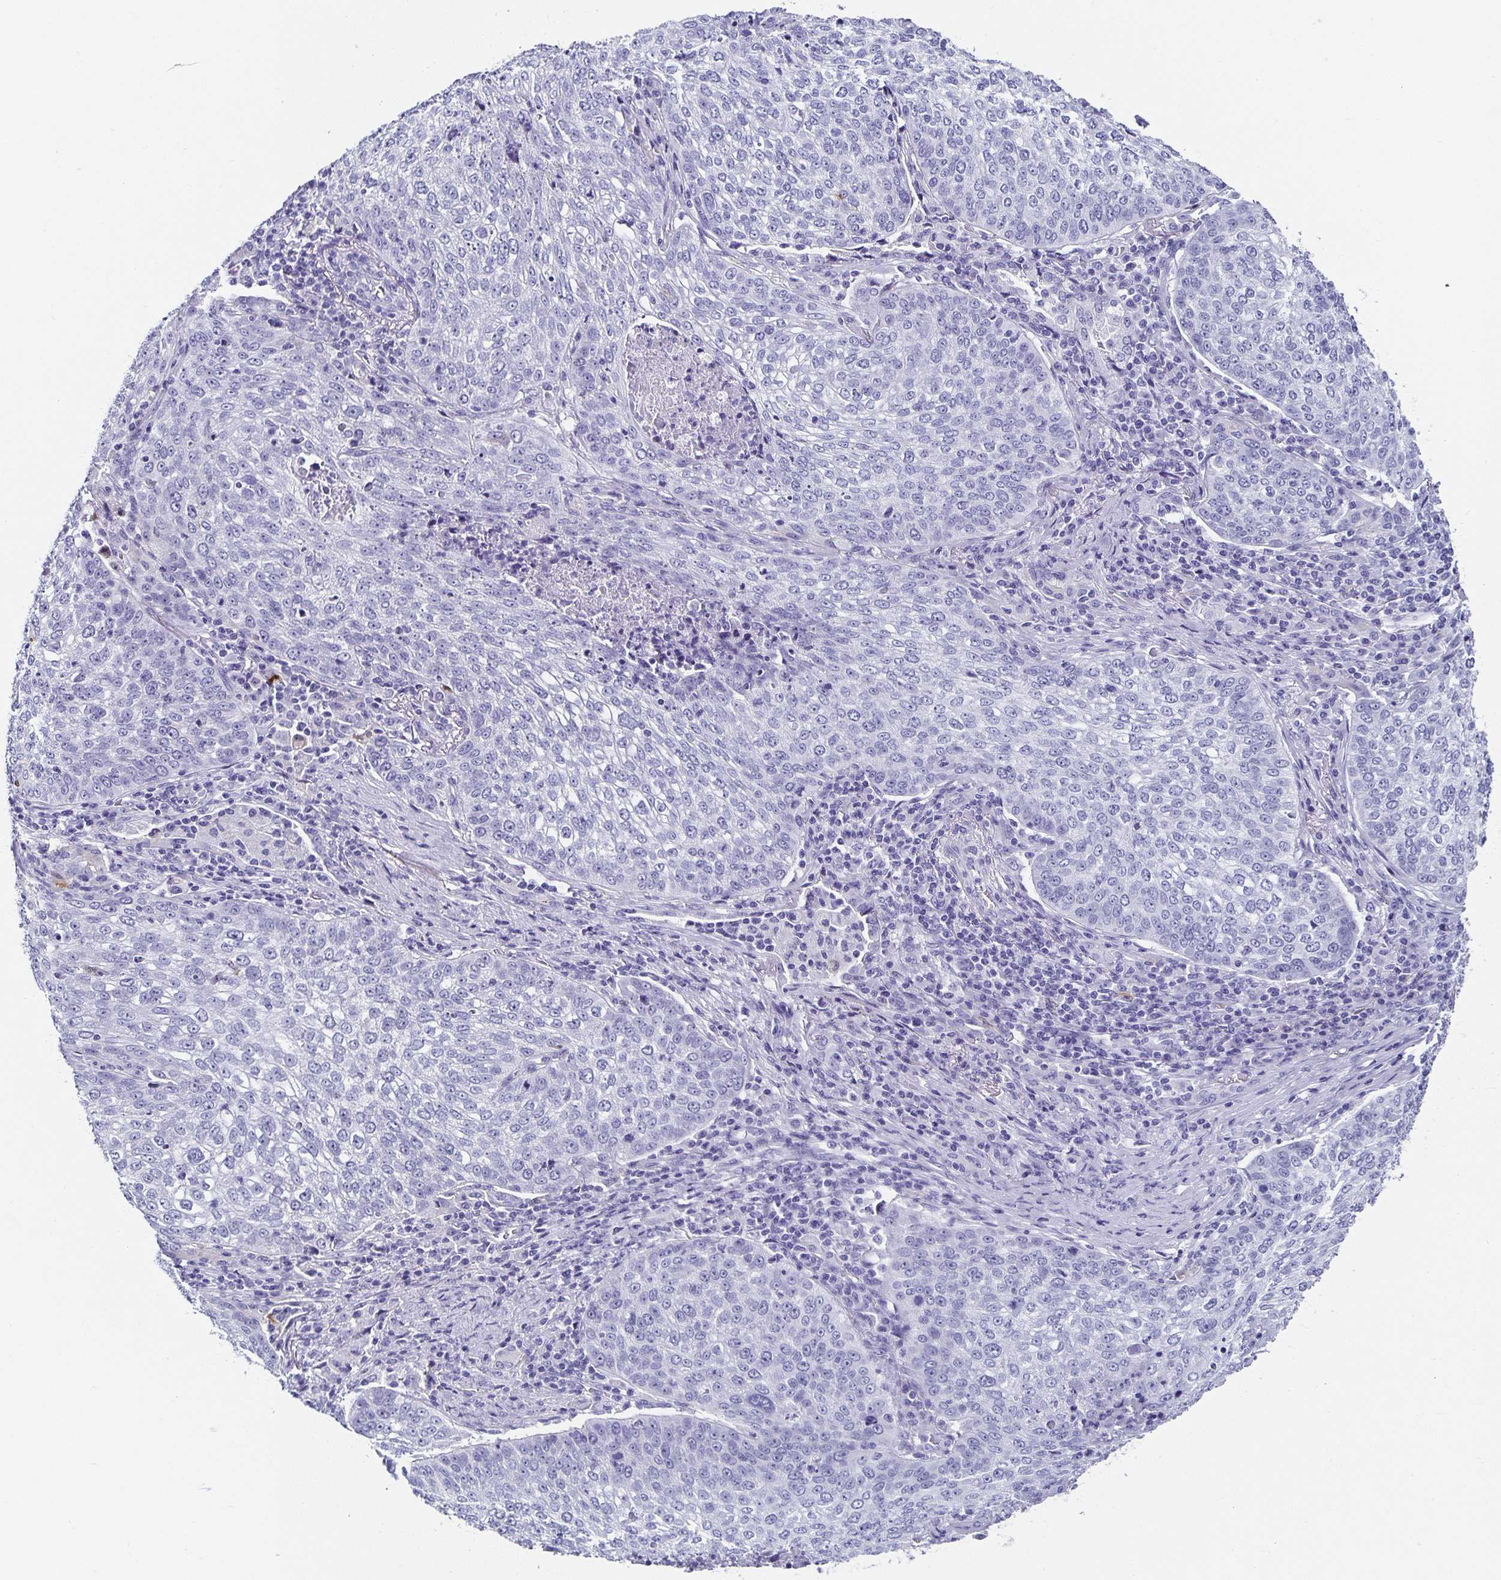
{"staining": {"intensity": "negative", "quantity": "none", "location": "none"}, "tissue": "lung cancer", "cell_type": "Tumor cells", "image_type": "cancer", "snomed": [{"axis": "morphology", "description": "Squamous cell carcinoma, NOS"}, {"axis": "topography", "description": "Lung"}], "caption": "Lung cancer stained for a protein using immunohistochemistry demonstrates no staining tumor cells.", "gene": "CHGA", "patient": {"sex": "male", "age": 63}}